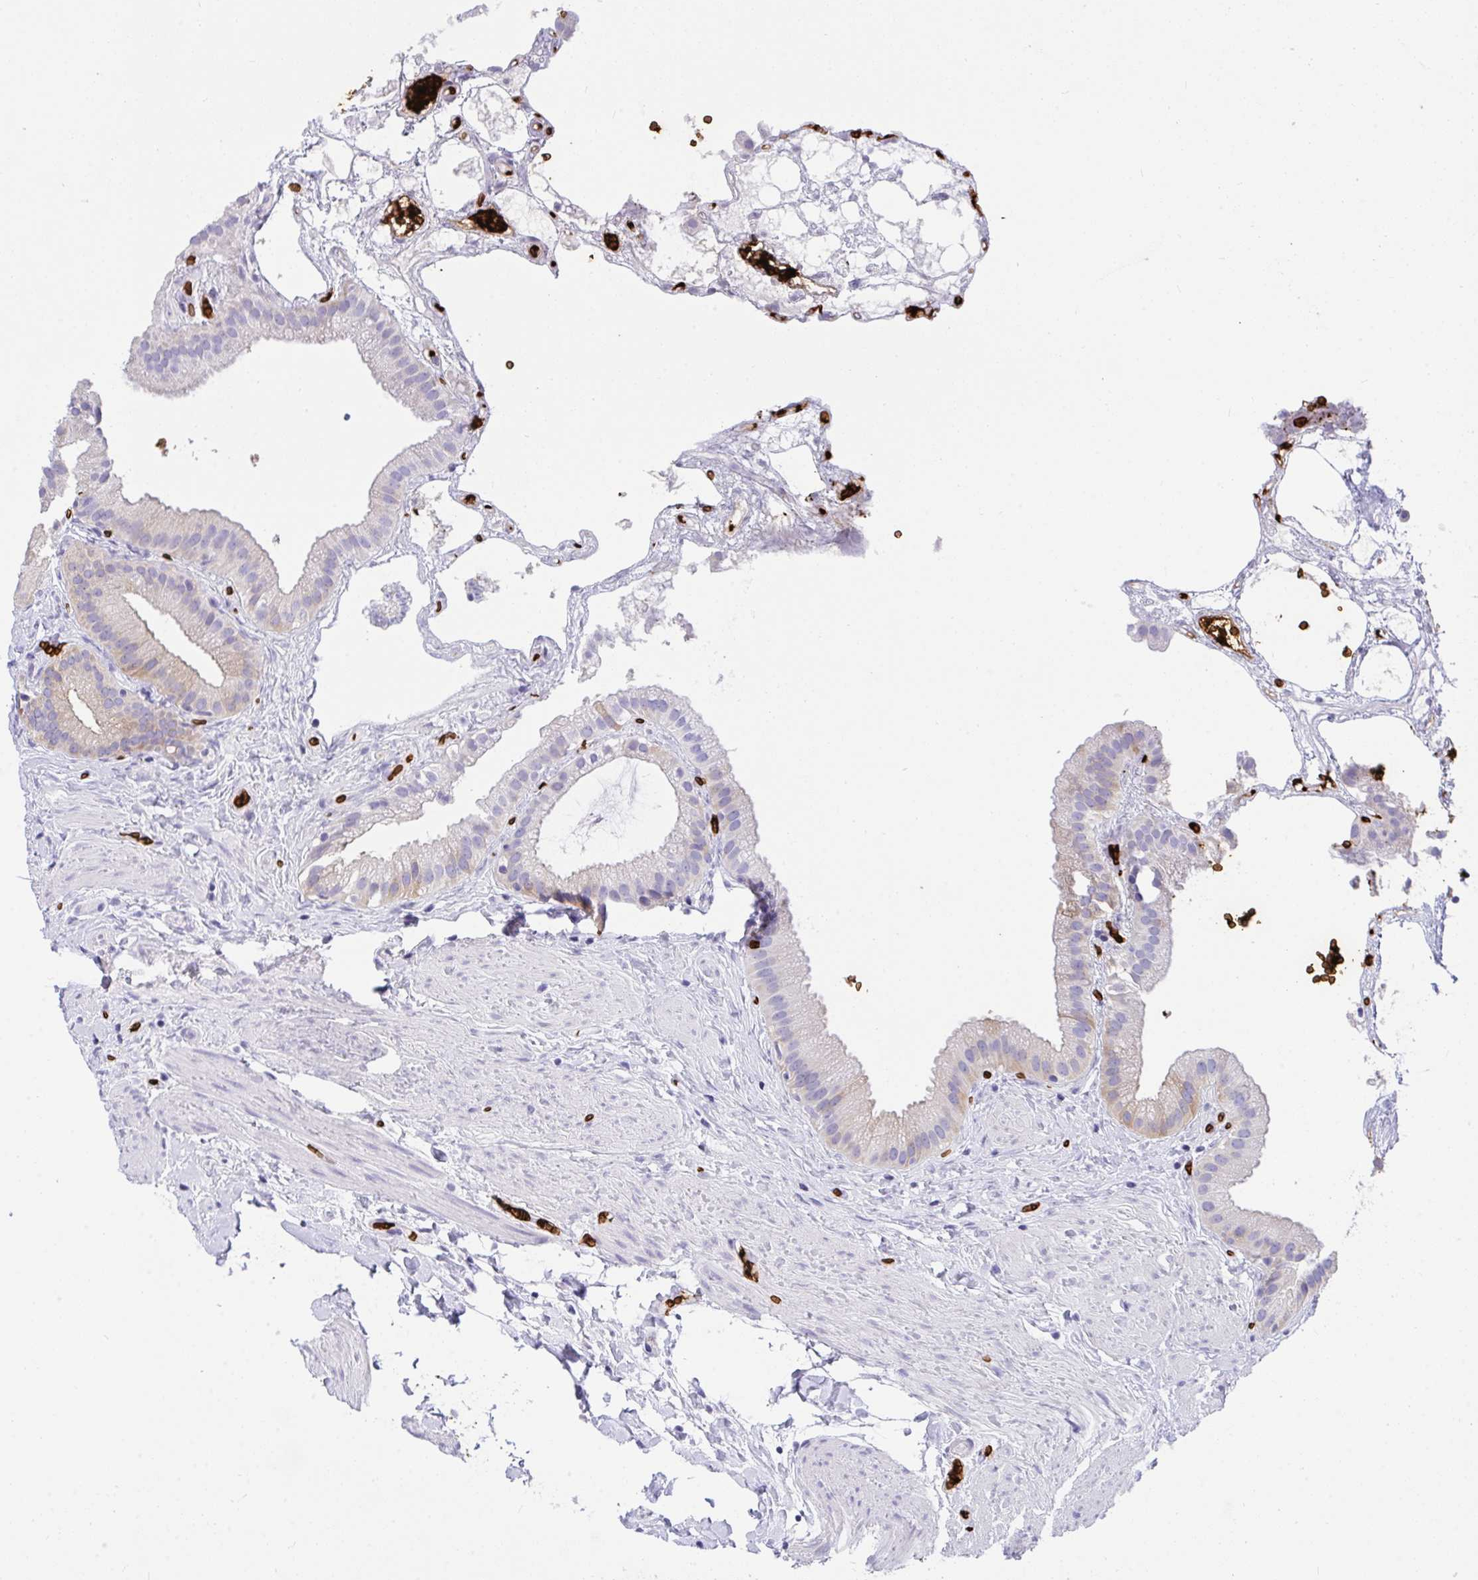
{"staining": {"intensity": "weak", "quantity": "<25%", "location": "cytoplasmic/membranous"}, "tissue": "gallbladder", "cell_type": "Glandular cells", "image_type": "normal", "snomed": [{"axis": "morphology", "description": "Normal tissue, NOS"}, {"axis": "topography", "description": "Gallbladder"}], "caption": "Immunohistochemistry histopathology image of normal gallbladder: human gallbladder stained with DAB reveals no significant protein expression in glandular cells.", "gene": "ANK1", "patient": {"sex": "female", "age": 63}}